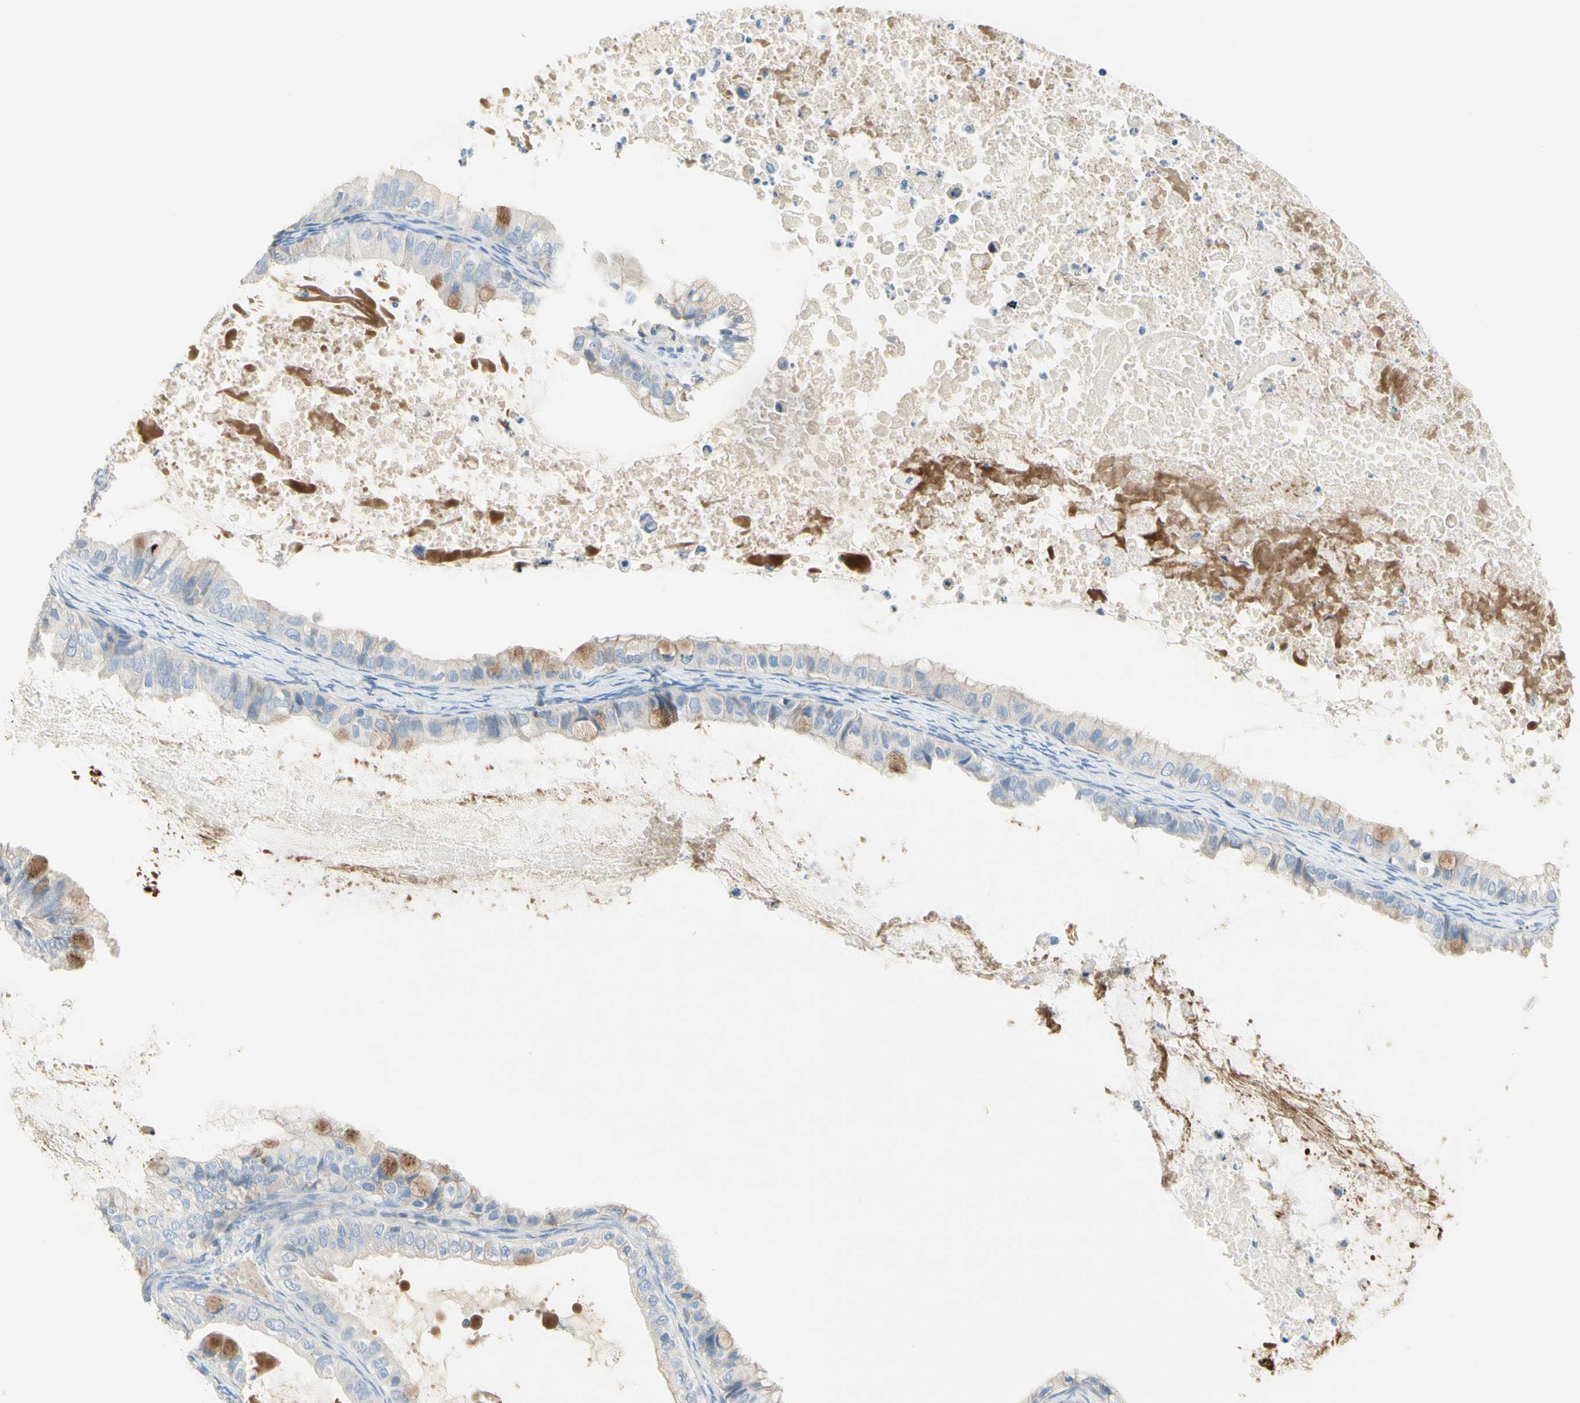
{"staining": {"intensity": "moderate", "quantity": "<25%", "location": "cytoplasmic/membranous"}, "tissue": "ovarian cancer", "cell_type": "Tumor cells", "image_type": "cancer", "snomed": [{"axis": "morphology", "description": "Cystadenocarcinoma, mucinous, NOS"}, {"axis": "topography", "description": "Ovary"}], "caption": "Immunohistochemical staining of ovarian cancer demonstrates low levels of moderate cytoplasmic/membranous staining in approximately <25% of tumor cells.", "gene": "NECTIN4", "patient": {"sex": "female", "age": 80}}